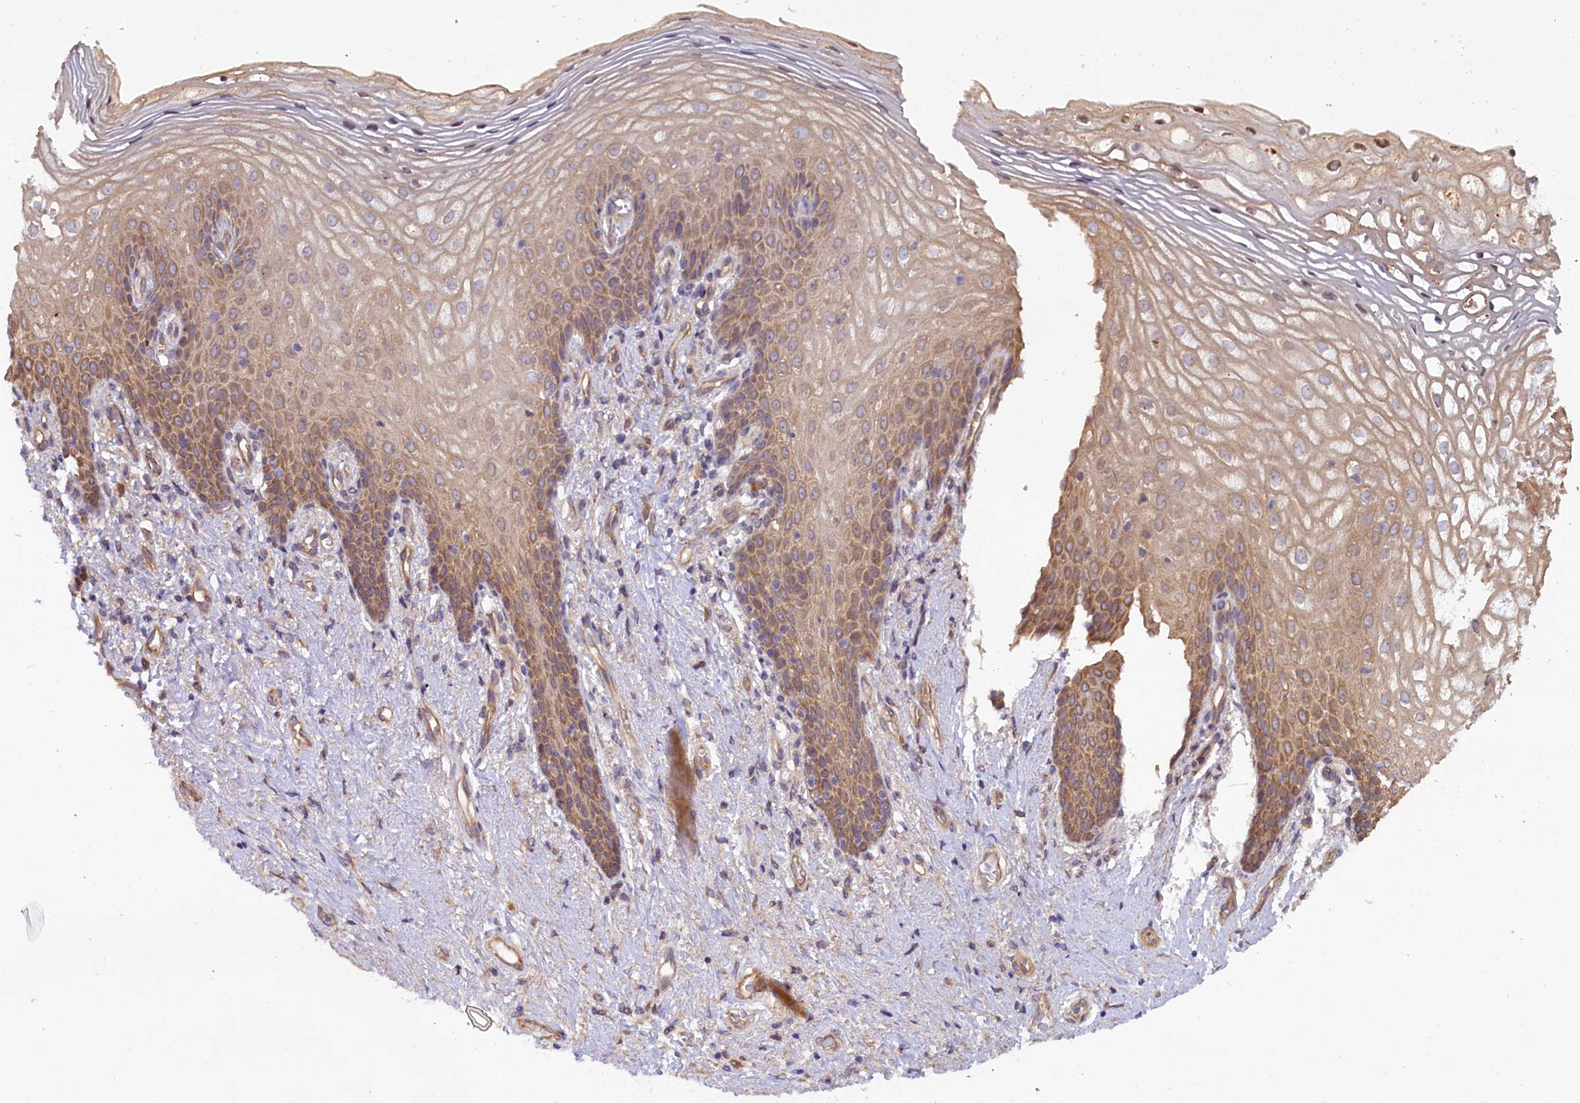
{"staining": {"intensity": "moderate", "quantity": "25%-75%", "location": "cytoplasmic/membranous,nuclear"}, "tissue": "vagina", "cell_type": "Squamous epithelial cells", "image_type": "normal", "snomed": [{"axis": "morphology", "description": "Normal tissue, NOS"}, {"axis": "topography", "description": "Vagina"}], "caption": "Immunohistochemistry of normal human vagina displays medium levels of moderate cytoplasmic/membranous,nuclear expression in approximately 25%-75% of squamous epithelial cells. (DAB (3,3'-diaminobenzidine) IHC, brown staining for protein, blue staining for nuclei).", "gene": "CCDC9B", "patient": {"sex": "female", "age": 60}}